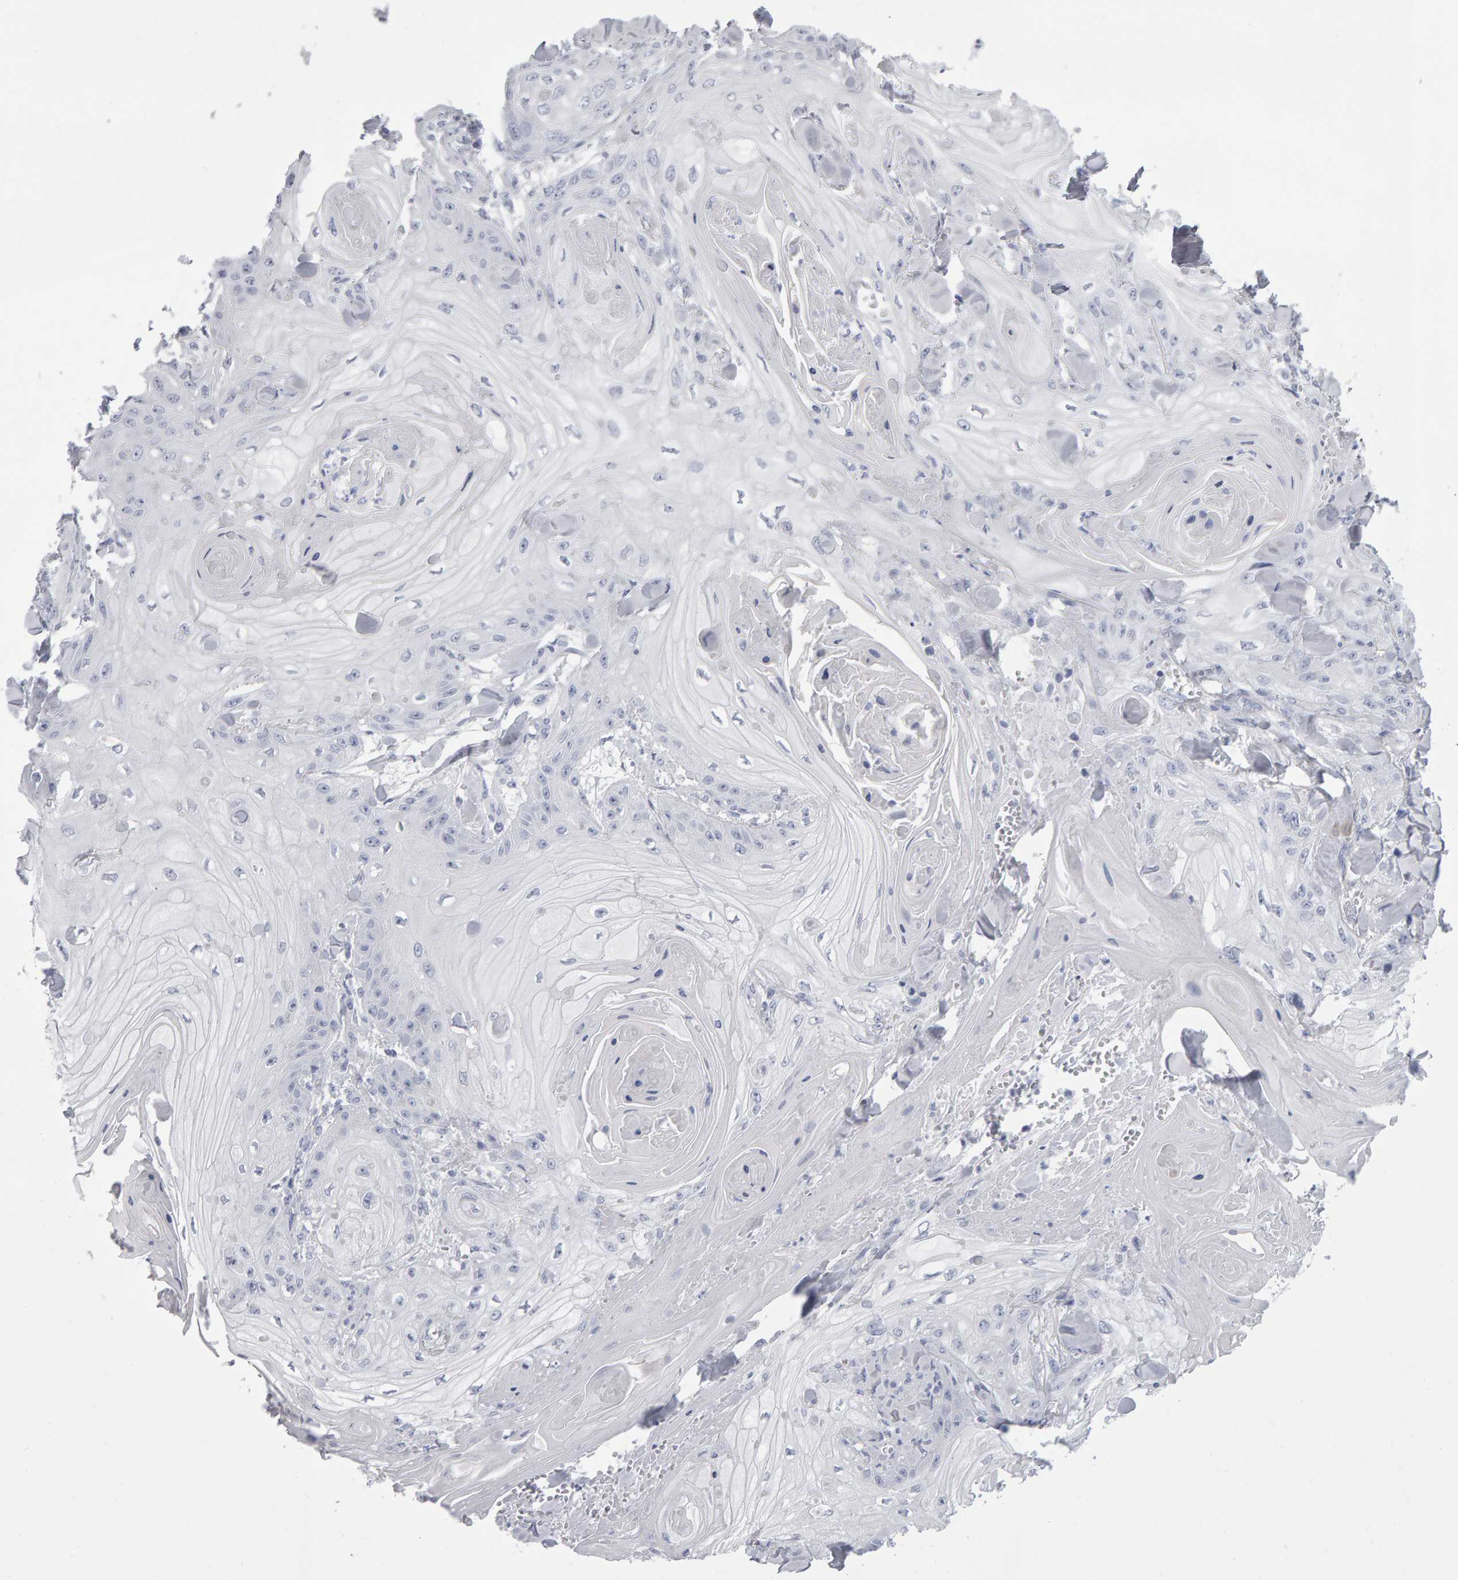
{"staining": {"intensity": "negative", "quantity": "none", "location": "none"}, "tissue": "skin cancer", "cell_type": "Tumor cells", "image_type": "cancer", "snomed": [{"axis": "morphology", "description": "Squamous cell carcinoma, NOS"}, {"axis": "topography", "description": "Skin"}], "caption": "DAB (3,3'-diaminobenzidine) immunohistochemical staining of human skin squamous cell carcinoma exhibits no significant expression in tumor cells.", "gene": "NCDN", "patient": {"sex": "male", "age": 74}}